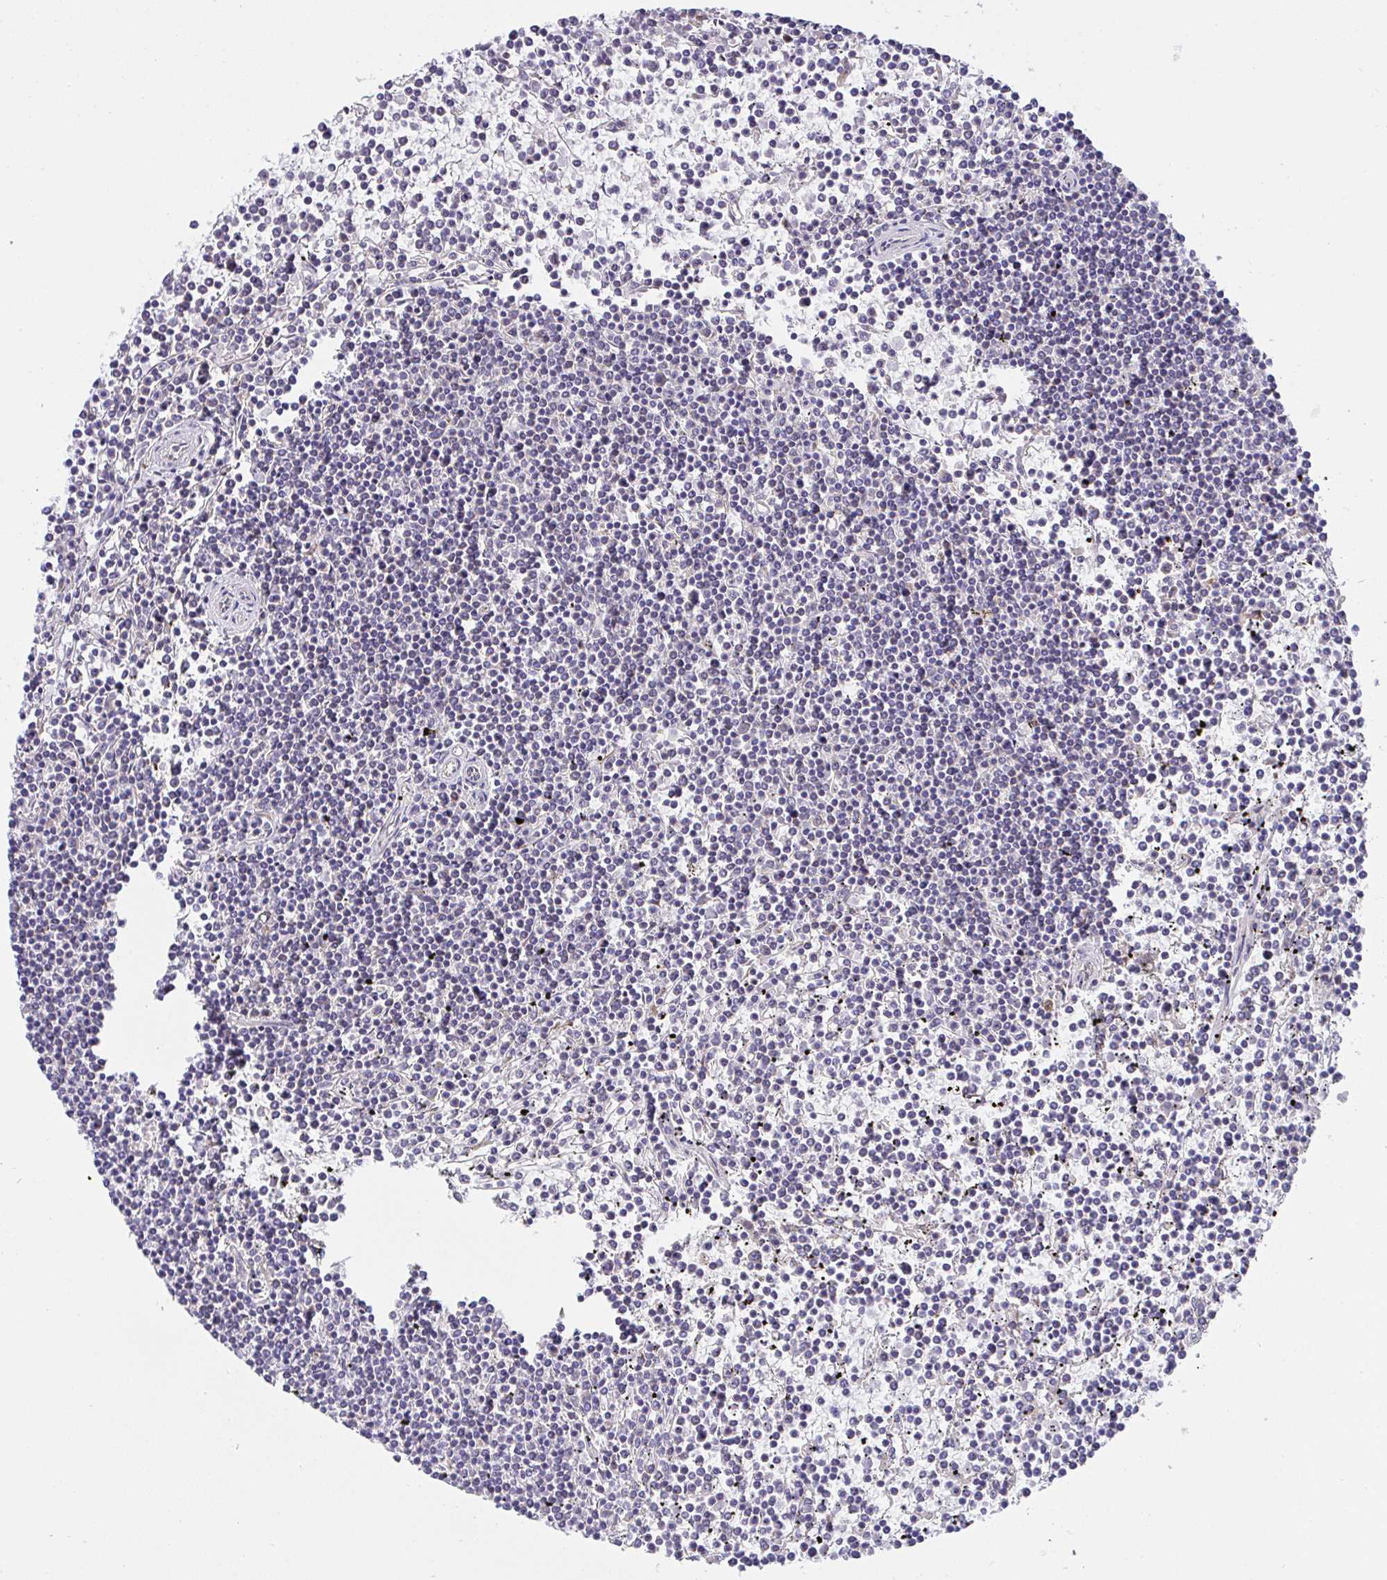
{"staining": {"intensity": "negative", "quantity": "none", "location": "none"}, "tissue": "lymphoma", "cell_type": "Tumor cells", "image_type": "cancer", "snomed": [{"axis": "morphology", "description": "Malignant lymphoma, non-Hodgkin's type, Low grade"}, {"axis": "topography", "description": "Spleen"}], "caption": "An IHC photomicrograph of lymphoma is shown. There is no staining in tumor cells of lymphoma. The staining was performed using DAB to visualize the protein expression in brown, while the nuclei were stained in blue with hematoxylin (Magnification: 20x).", "gene": "MIA3", "patient": {"sex": "female", "age": 19}}